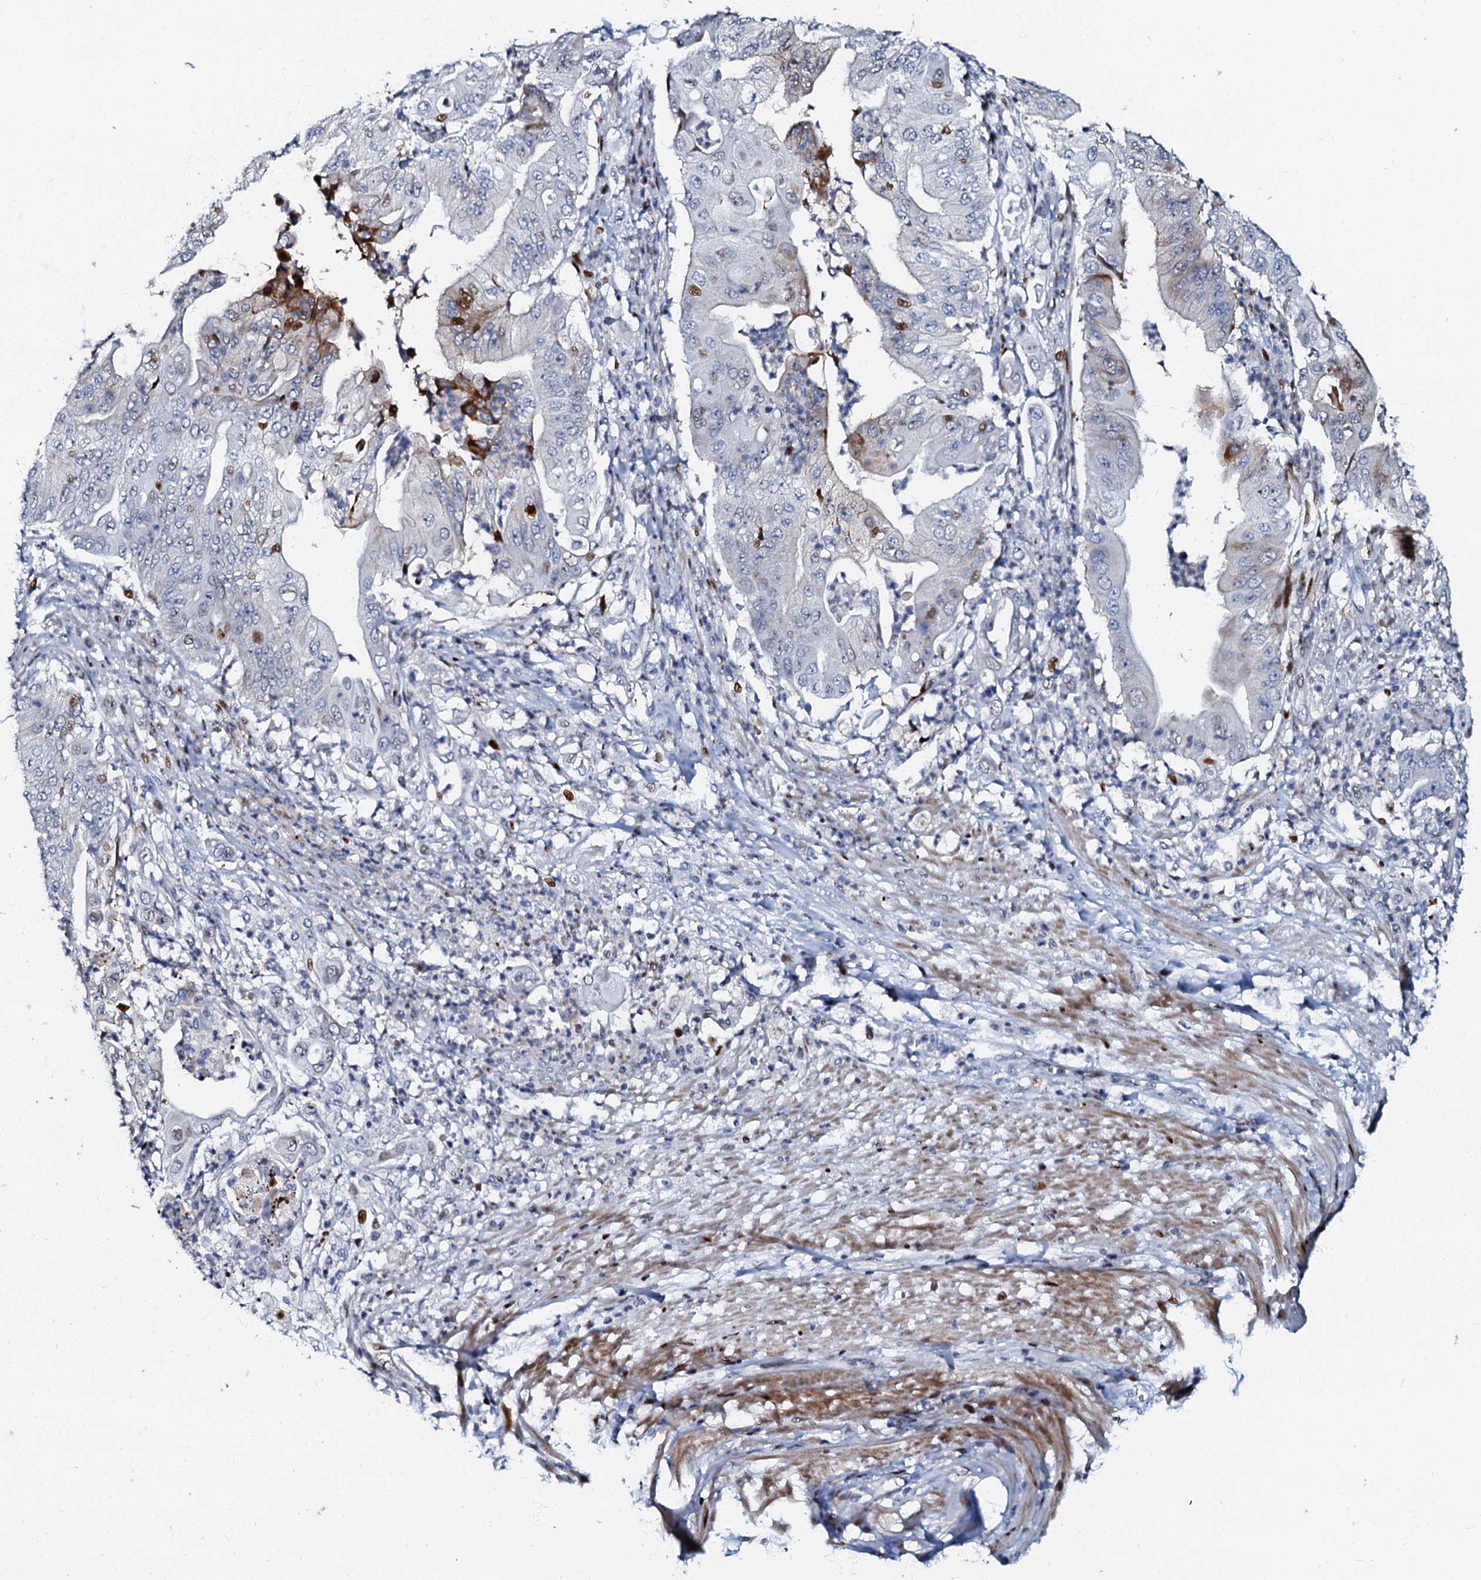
{"staining": {"intensity": "moderate", "quantity": "<25%", "location": "nuclear"}, "tissue": "pancreatic cancer", "cell_type": "Tumor cells", "image_type": "cancer", "snomed": [{"axis": "morphology", "description": "Adenocarcinoma, NOS"}, {"axis": "topography", "description": "Pancreas"}], "caption": "Pancreatic cancer (adenocarcinoma) tissue displays moderate nuclear staining in approximately <25% of tumor cells, visualized by immunohistochemistry.", "gene": "MFSD5", "patient": {"sex": "female", "age": 77}}